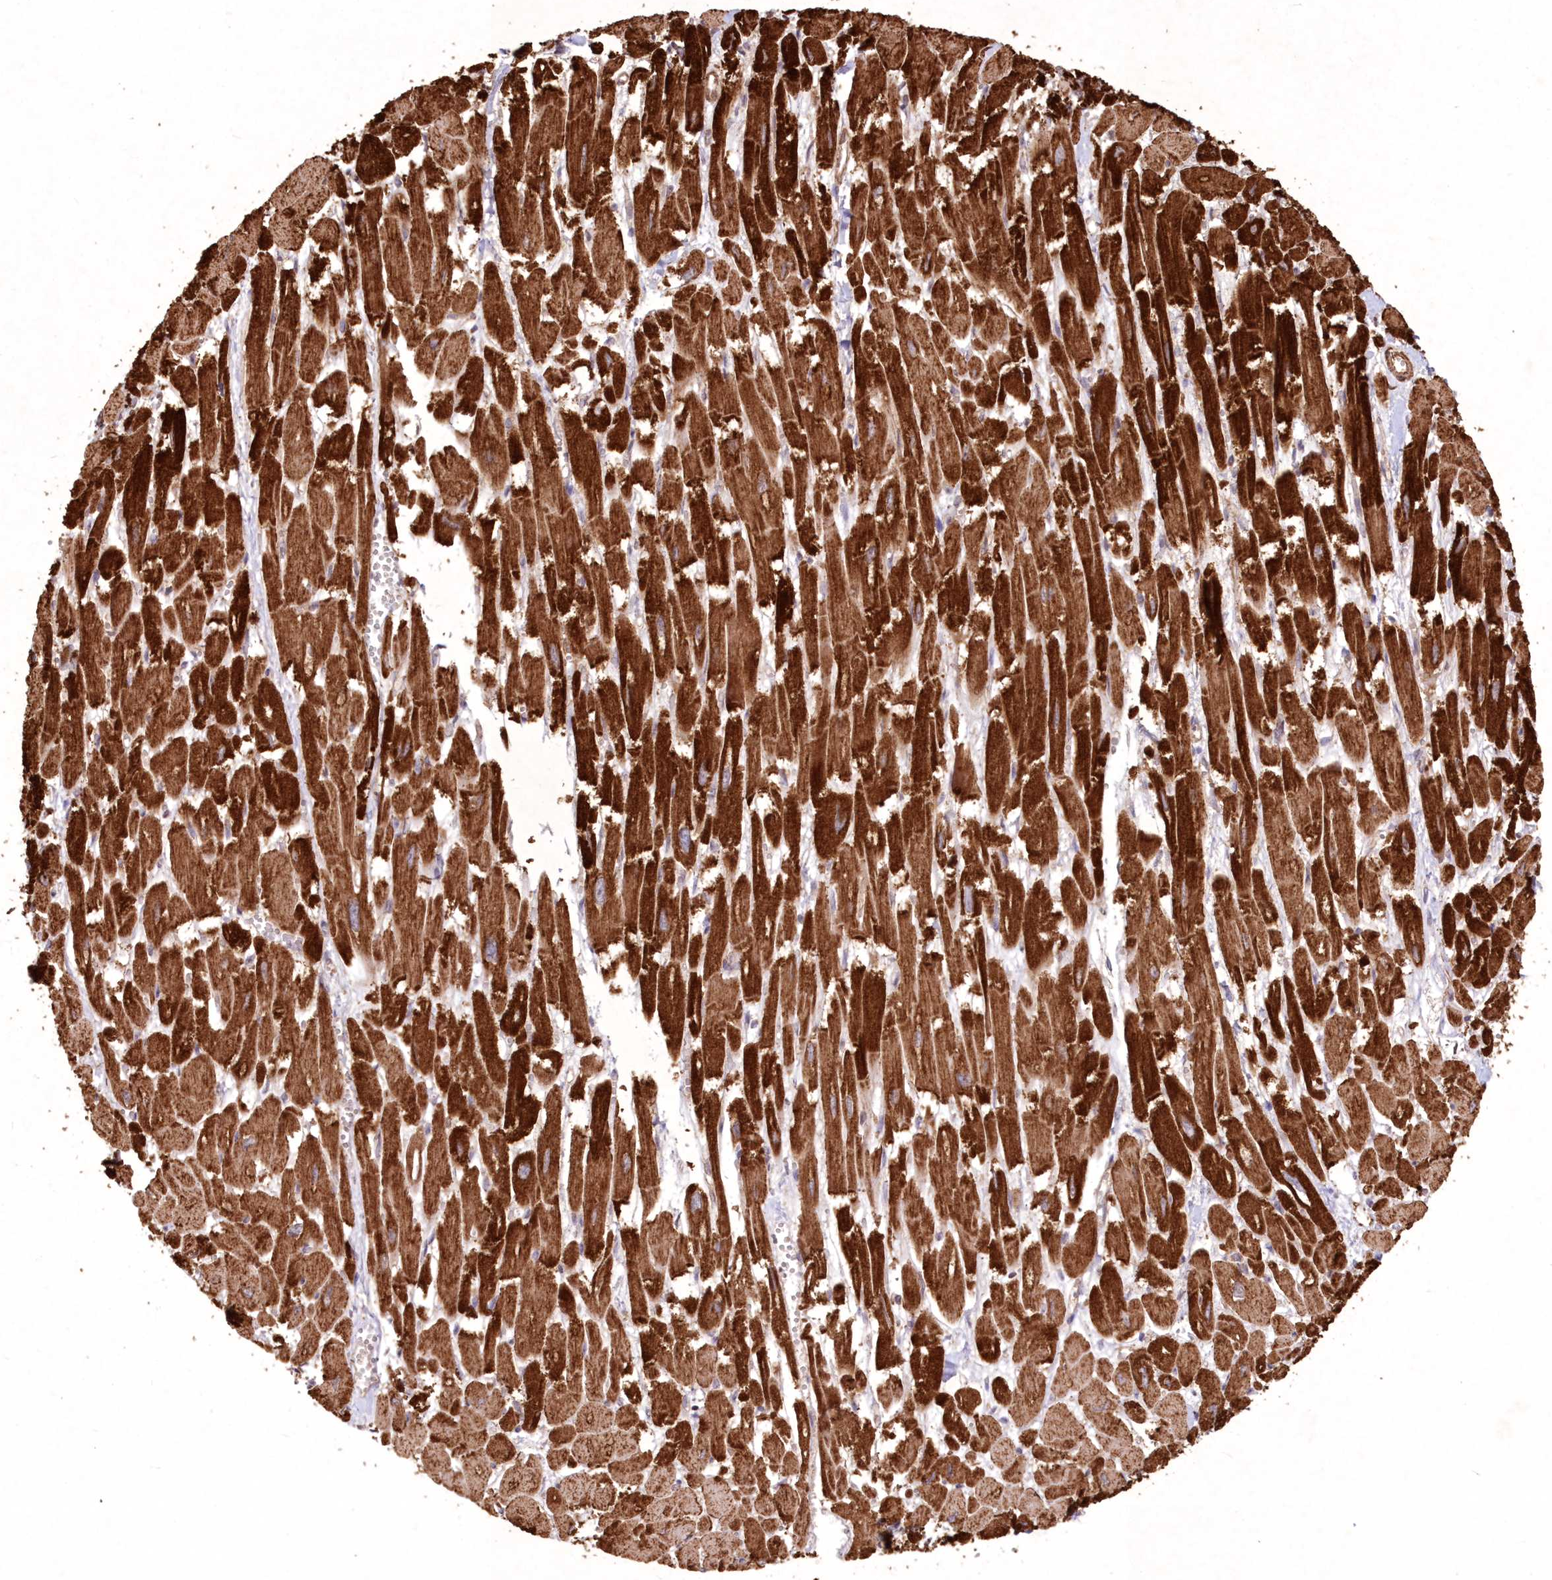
{"staining": {"intensity": "strong", "quantity": ">75%", "location": "cytoplasmic/membranous"}, "tissue": "heart muscle", "cell_type": "Cardiomyocytes", "image_type": "normal", "snomed": [{"axis": "morphology", "description": "Normal tissue, NOS"}, {"axis": "topography", "description": "Heart"}], "caption": "Immunohistochemistry (IHC) of normal human heart muscle reveals high levels of strong cytoplasmic/membranous positivity in approximately >75% of cardiomyocytes. The staining is performed using DAB brown chromogen to label protein expression. The nuclei are counter-stained blue using hematoxylin.", "gene": "TMEM139", "patient": {"sex": "male", "age": 54}}